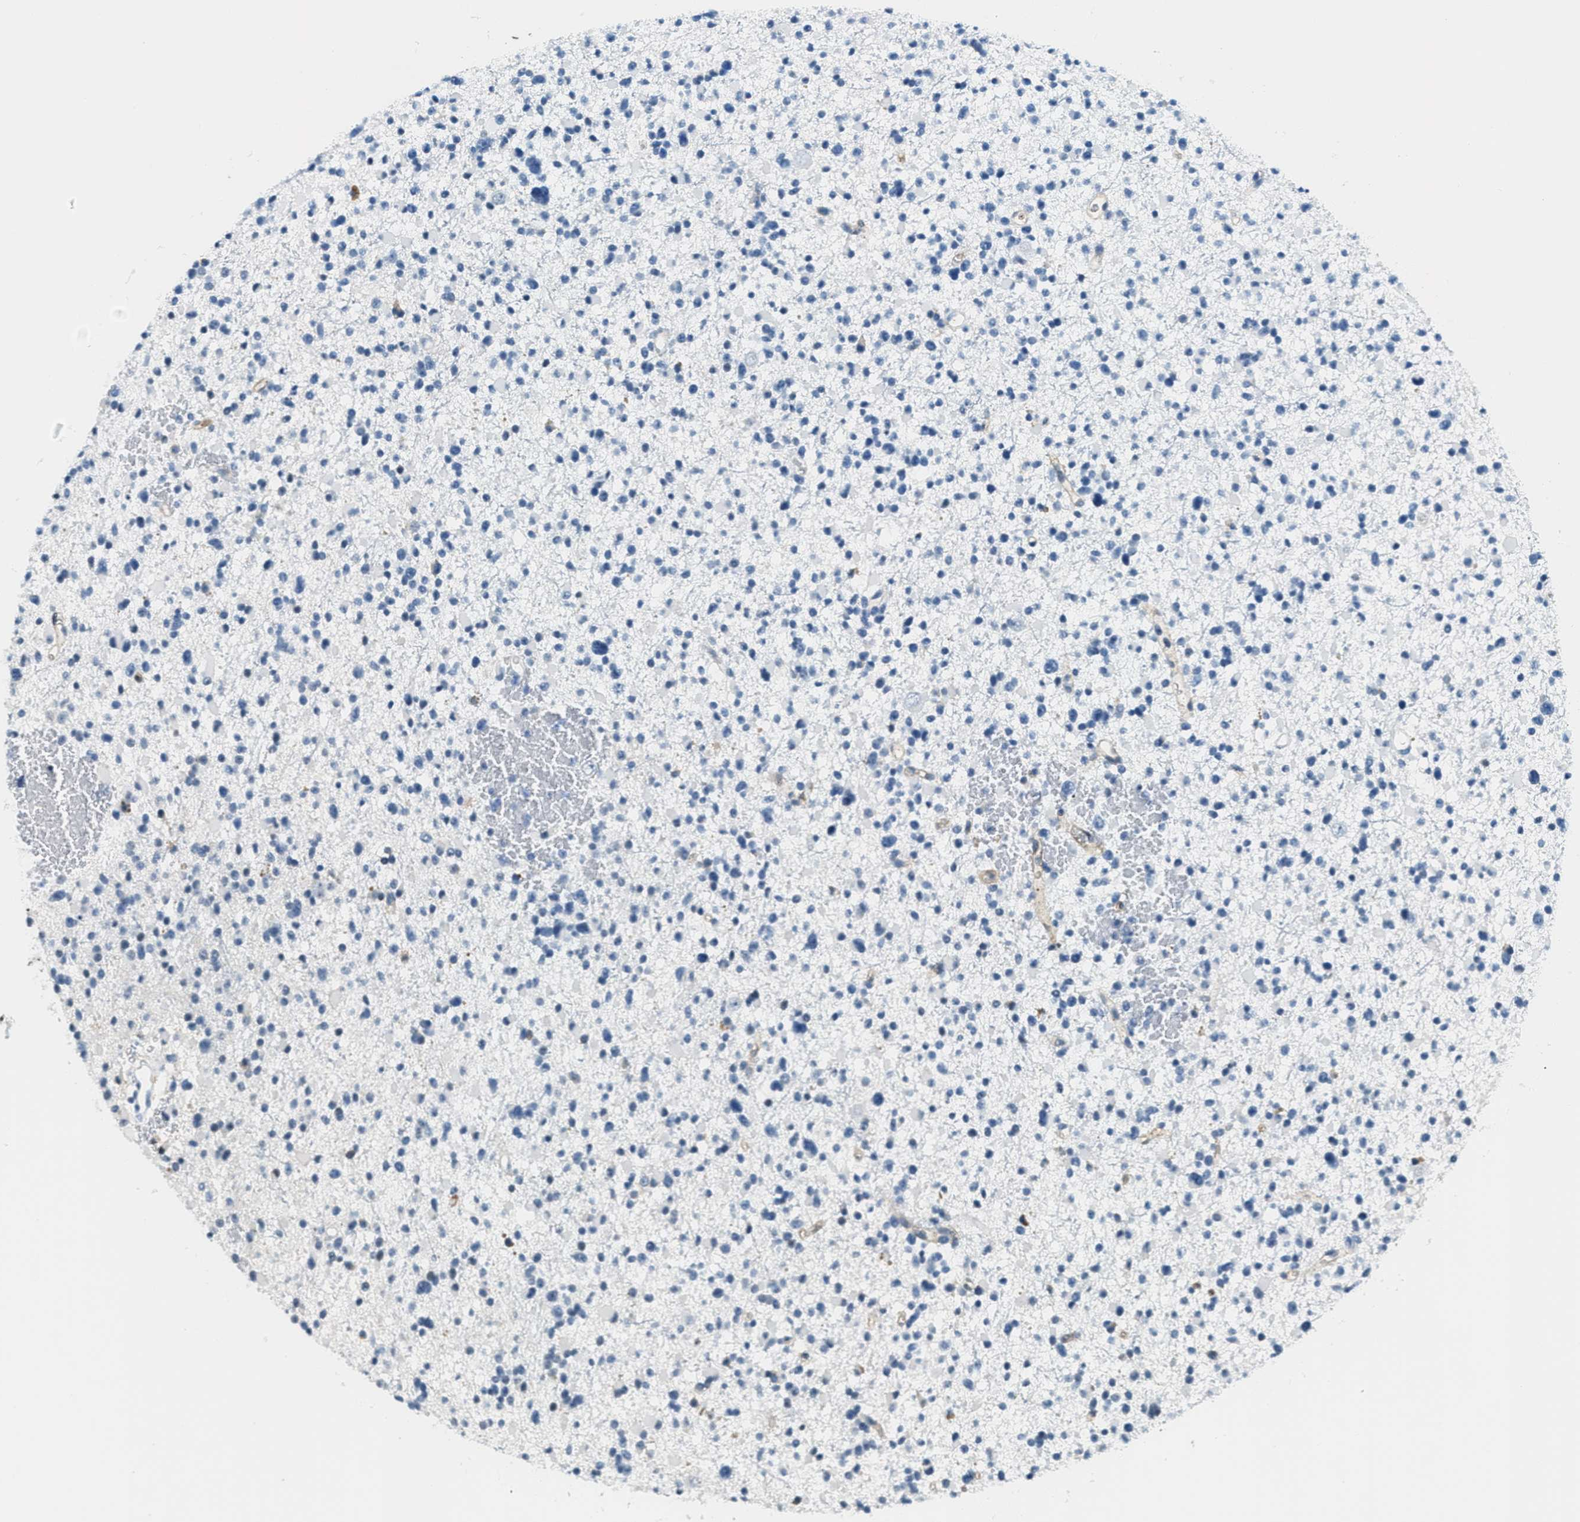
{"staining": {"intensity": "negative", "quantity": "none", "location": "none"}, "tissue": "glioma", "cell_type": "Tumor cells", "image_type": "cancer", "snomed": [{"axis": "morphology", "description": "Glioma, malignant, Low grade"}, {"axis": "topography", "description": "Brain"}], "caption": "IHC photomicrograph of human glioma stained for a protein (brown), which exhibits no expression in tumor cells. (Brightfield microscopy of DAB IHC at high magnification).", "gene": "CA4", "patient": {"sex": "female", "age": 22}}